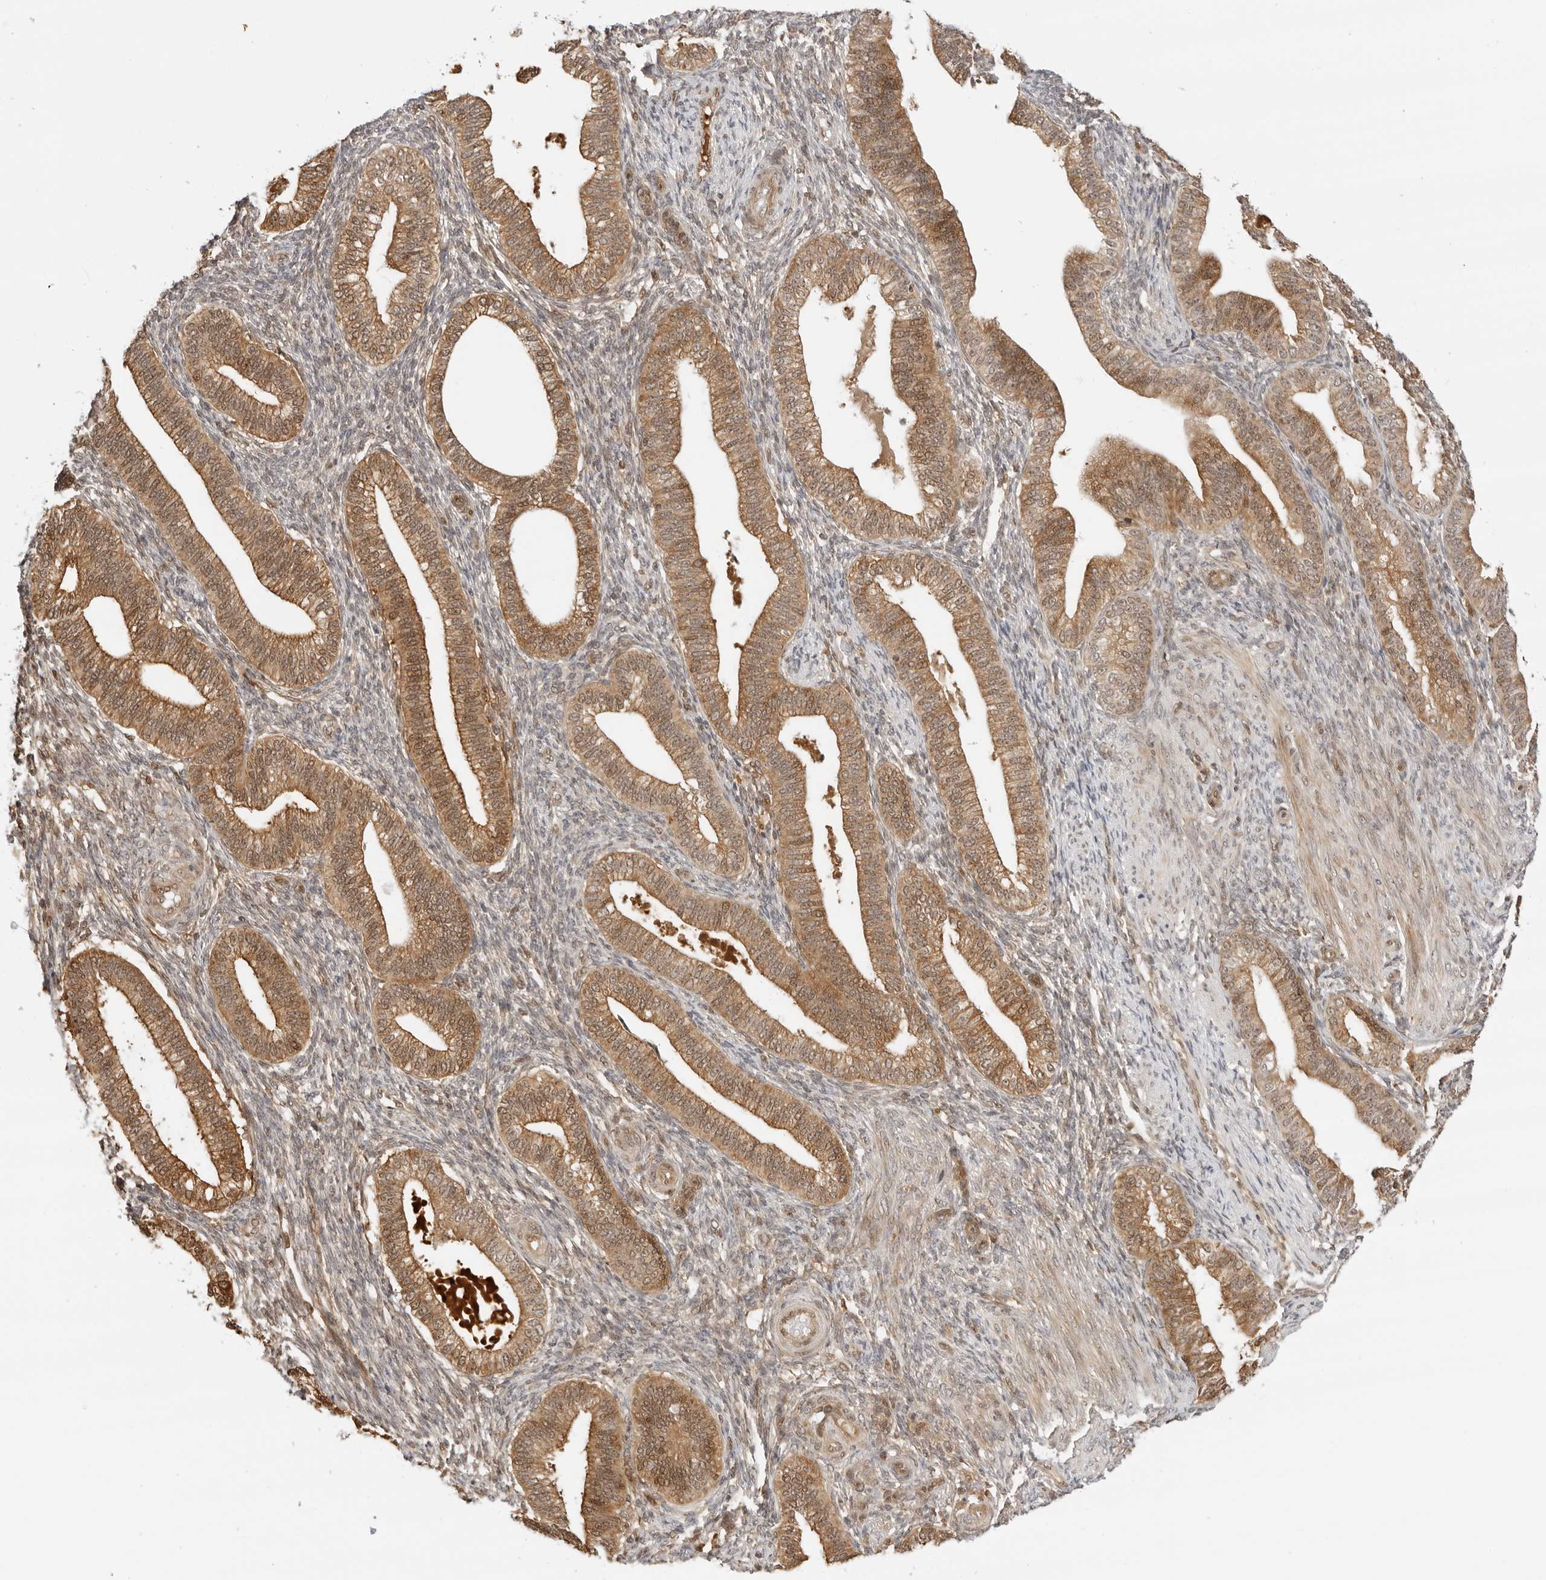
{"staining": {"intensity": "weak", "quantity": "25%-75%", "location": "cytoplasmic/membranous"}, "tissue": "endometrium", "cell_type": "Cells in endometrial stroma", "image_type": "normal", "snomed": [{"axis": "morphology", "description": "Normal tissue, NOS"}, {"axis": "topography", "description": "Endometrium"}], "caption": "DAB (3,3'-diaminobenzidine) immunohistochemical staining of normal endometrium reveals weak cytoplasmic/membranous protein staining in about 25%-75% of cells in endometrial stroma. (IHC, brightfield microscopy, high magnification).", "gene": "RC3H1", "patient": {"sex": "female", "age": 39}}